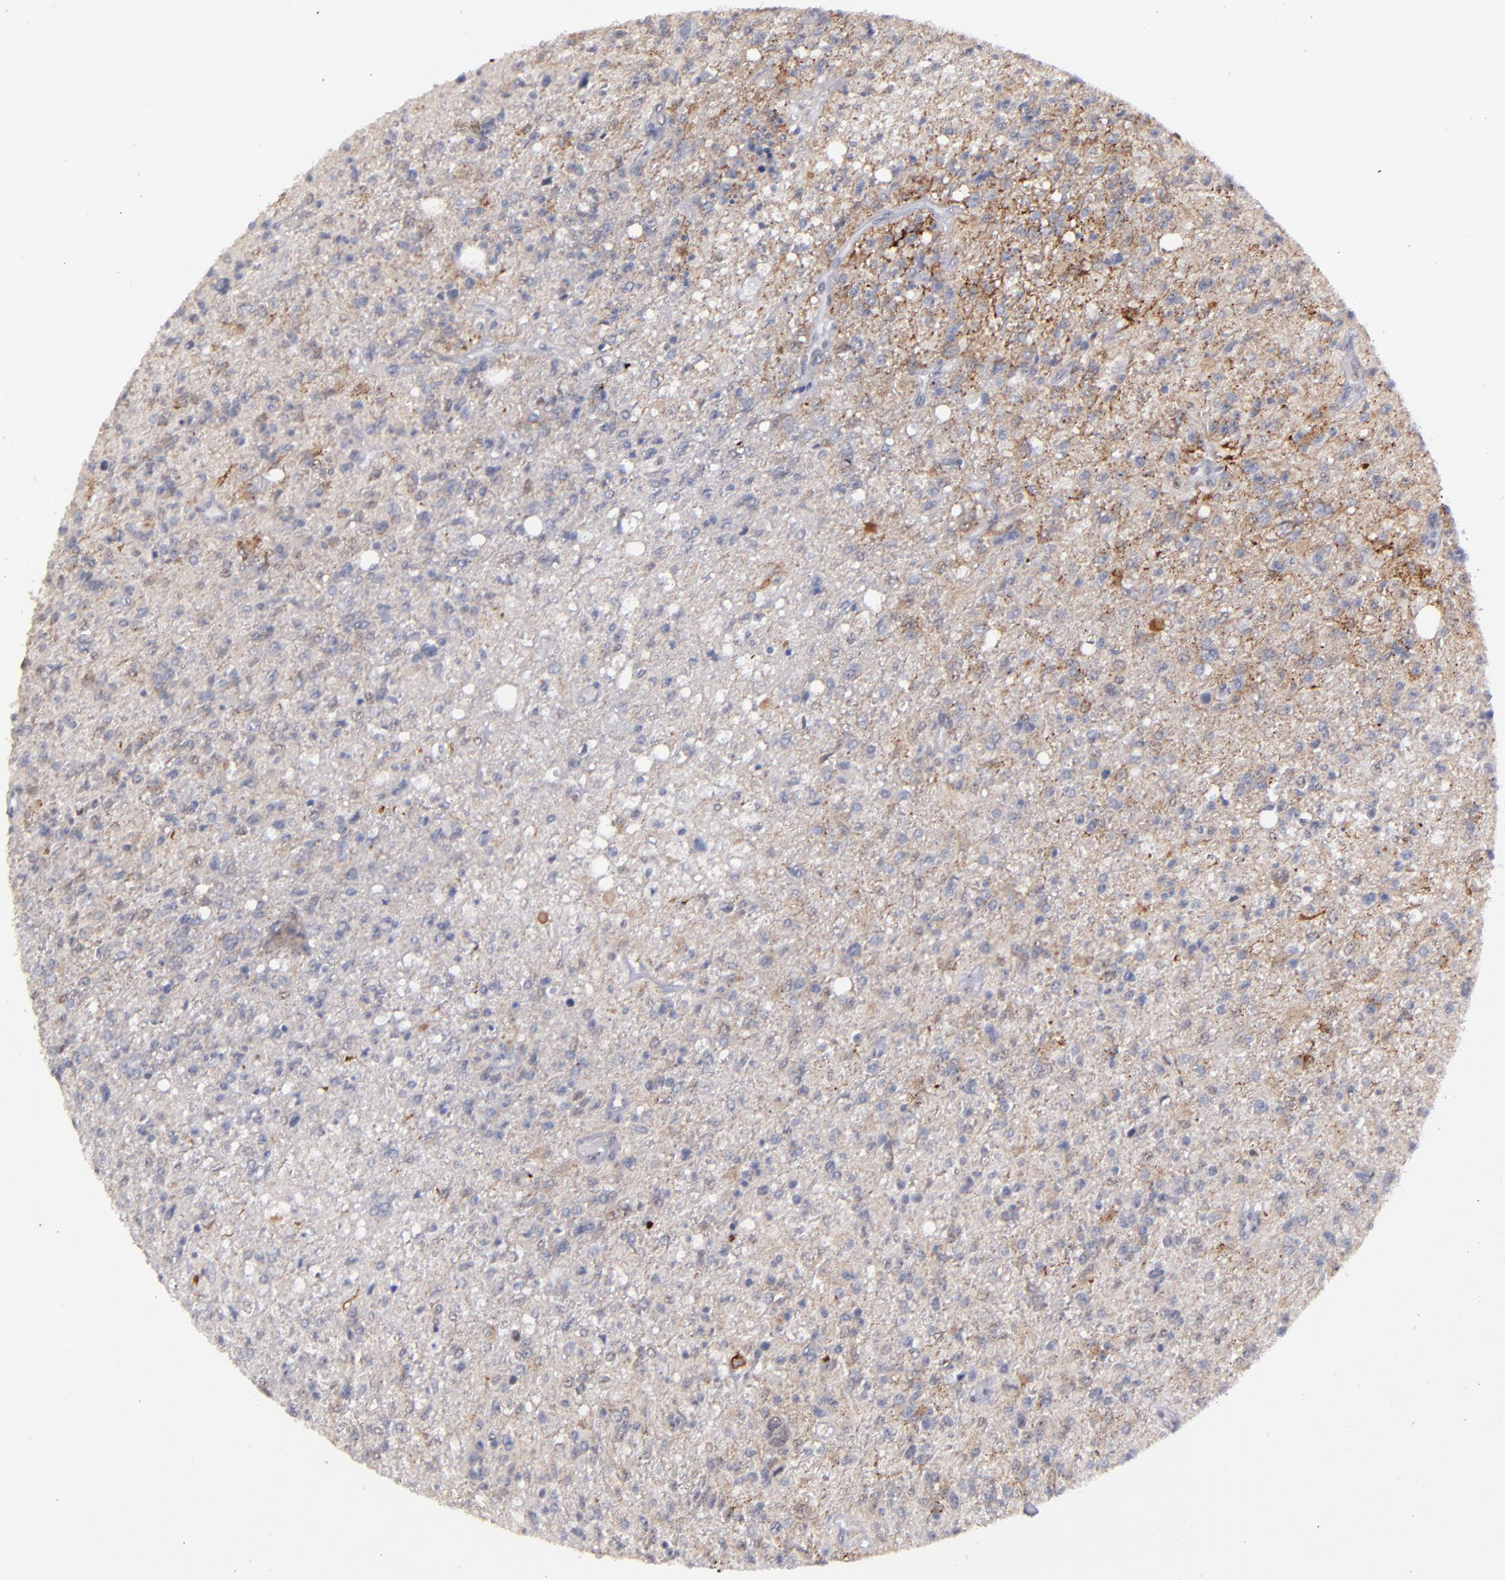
{"staining": {"intensity": "moderate", "quantity": "25%-75%", "location": "cytoplasmic/membranous"}, "tissue": "glioma", "cell_type": "Tumor cells", "image_type": "cancer", "snomed": [{"axis": "morphology", "description": "Glioma, malignant, High grade"}, {"axis": "topography", "description": "Cerebral cortex"}], "caption": "IHC (DAB) staining of malignant glioma (high-grade) demonstrates moderate cytoplasmic/membranous protein expression in about 25%-75% of tumor cells.", "gene": "RREB1", "patient": {"sex": "male", "age": 76}}